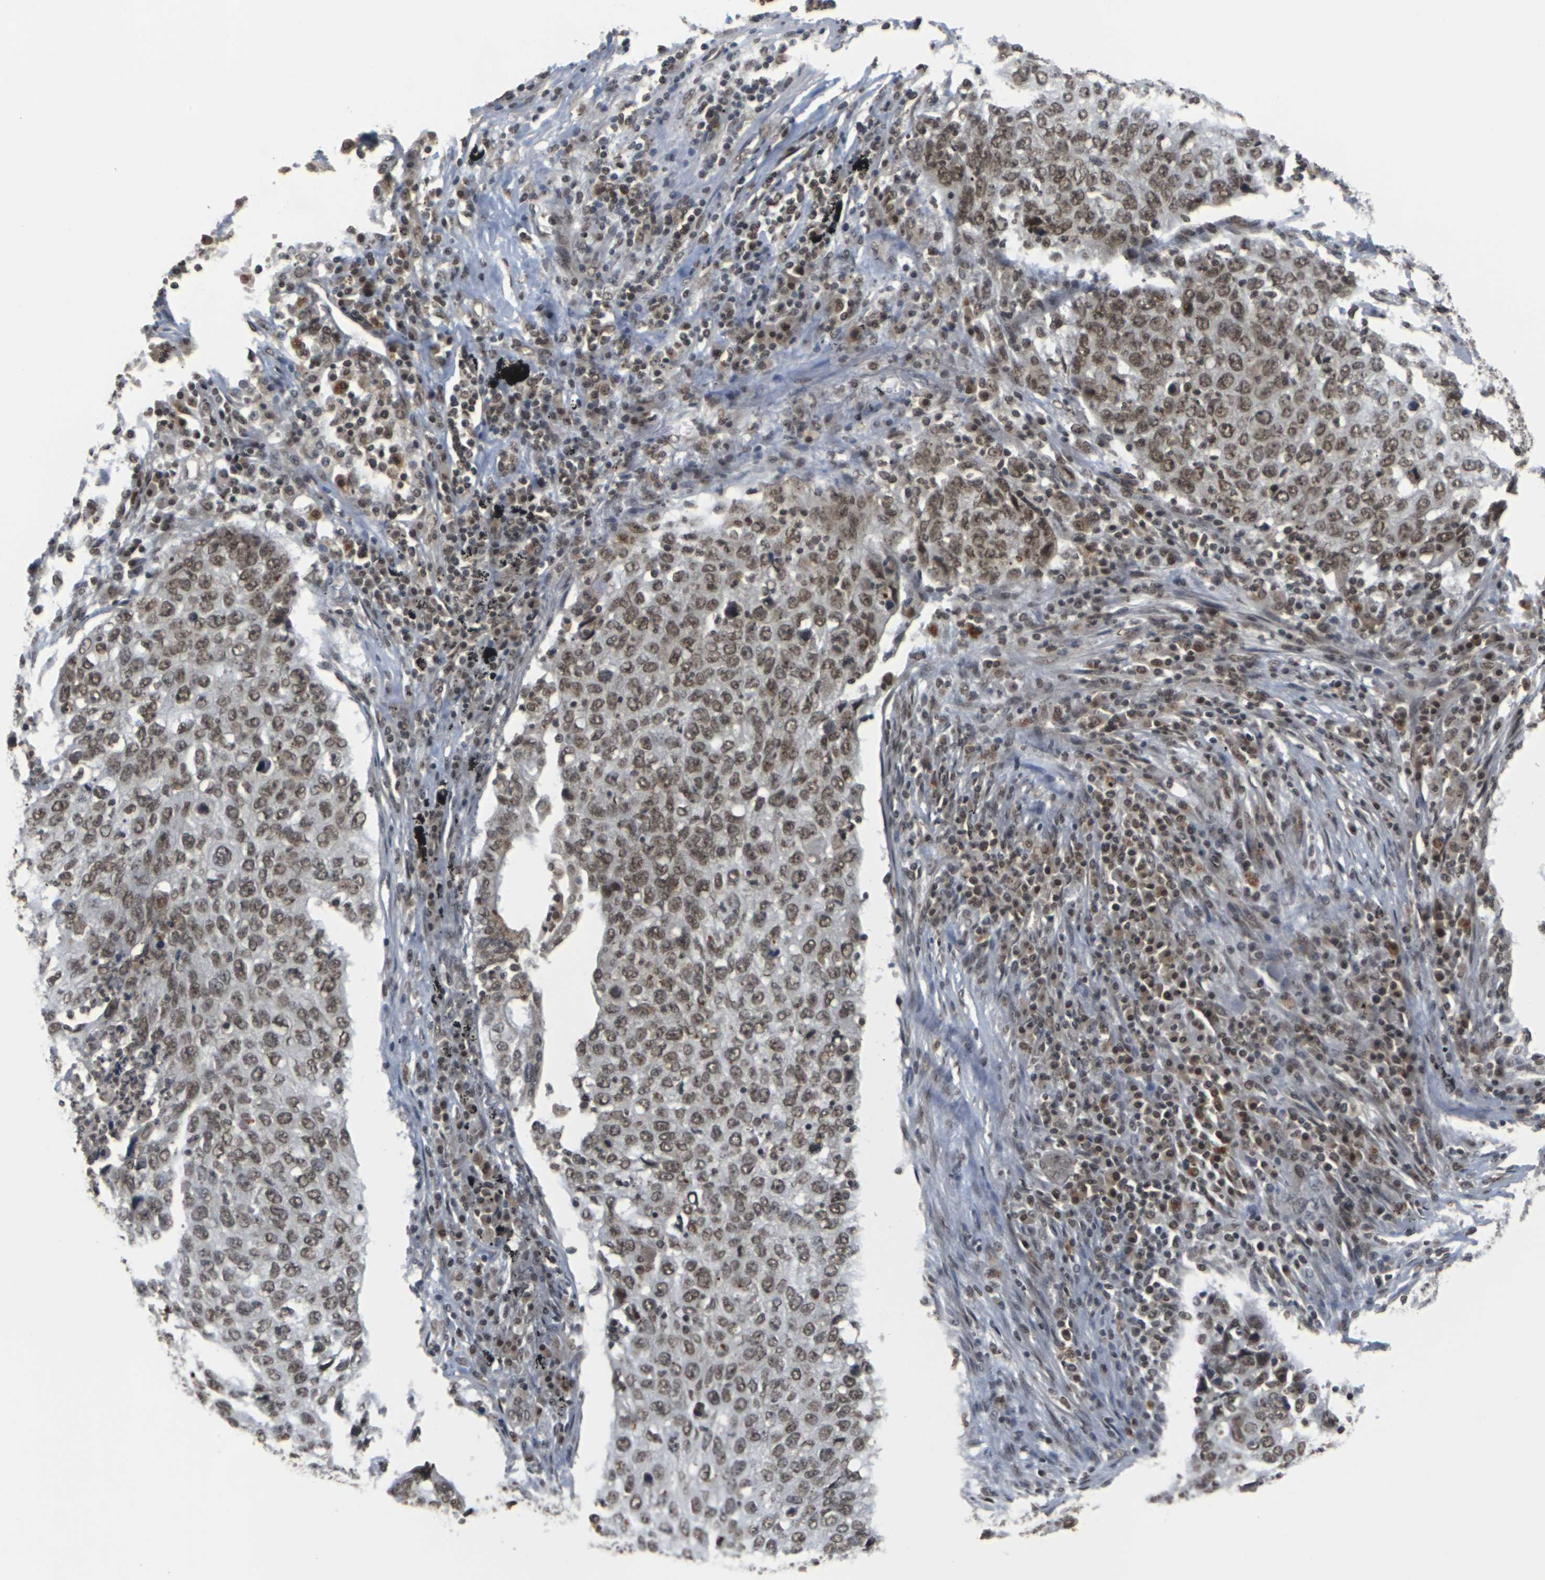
{"staining": {"intensity": "moderate", "quantity": ">75%", "location": "nuclear"}, "tissue": "lung cancer", "cell_type": "Tumor cells", "image_type": "cancer", "snomed": [{"axis": "morphology", "description": "Squamous cell carcinoma, NOS"}, {"axis": "topography", "description": "Lung"}], "caption": "Immunohistochemistry photomicrograph of neoplastic tissue: lung cancer (squamous cell carcinoma) stained using IHC shows medium levels of moderate protein expression localized specifically in the nuclear of tumor cells, appearing as a nuclear brown color.", "gene": "NELFA", "patient": {"sex": "female", "age": 63}}